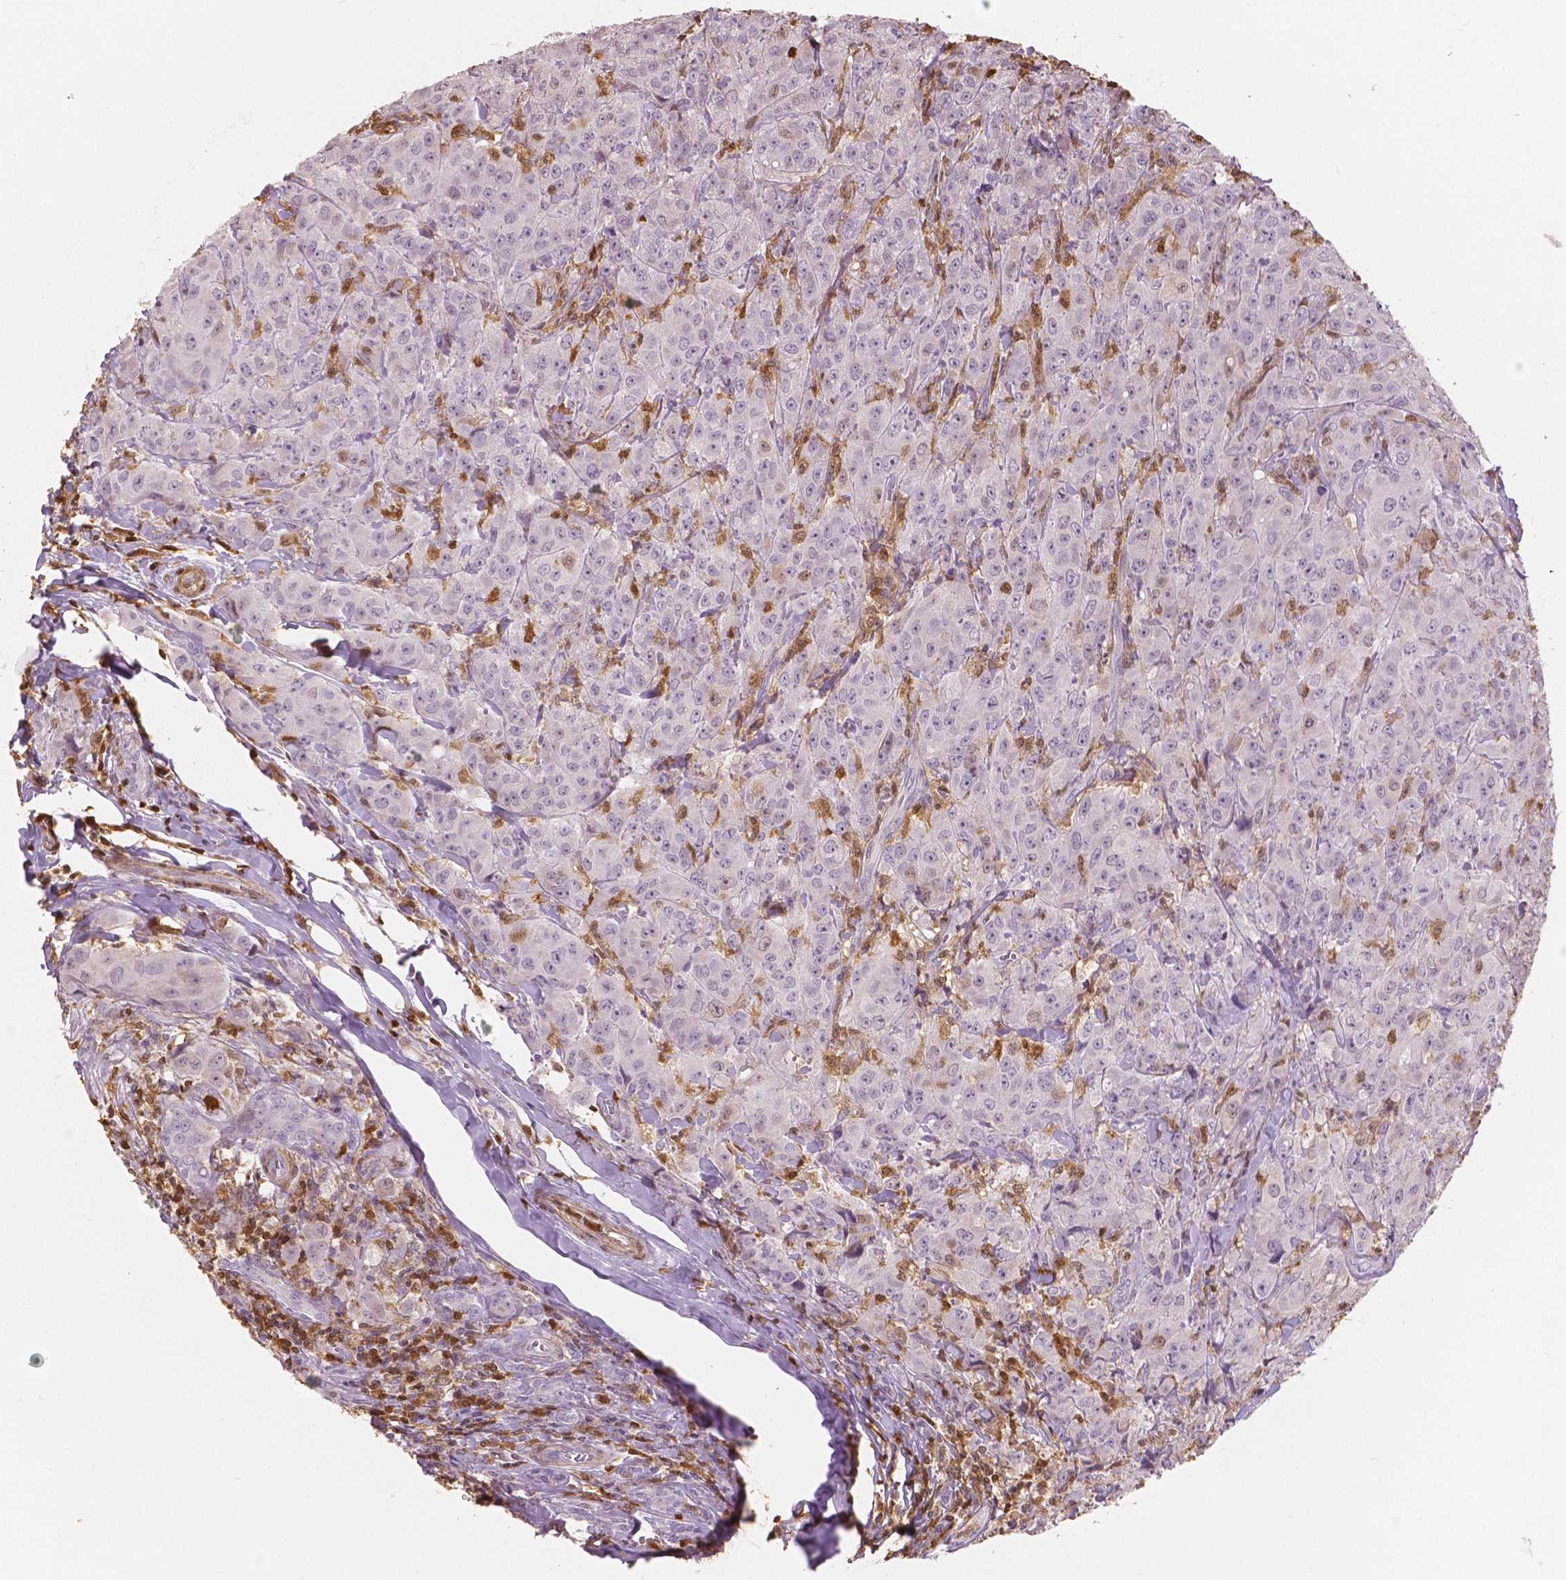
{"staining": {"intensity": "negative", "quantity": "none", "location": "none"}, "tissue": "breast cancer", "cell_type": "Tumor cells", "image_type": "cancer", "snomed": [{"axis": "morphology", "description": "Duct carcinoma"}, {"axis": "topography", "description": "Breast"}], "caption": "Protein analysis of breast cancer (invasive ductal carcinoma) reveals no significant positivity in tumor cells.", "gene": "S100A4", "patient": {"sex": "female", "age": 43}}